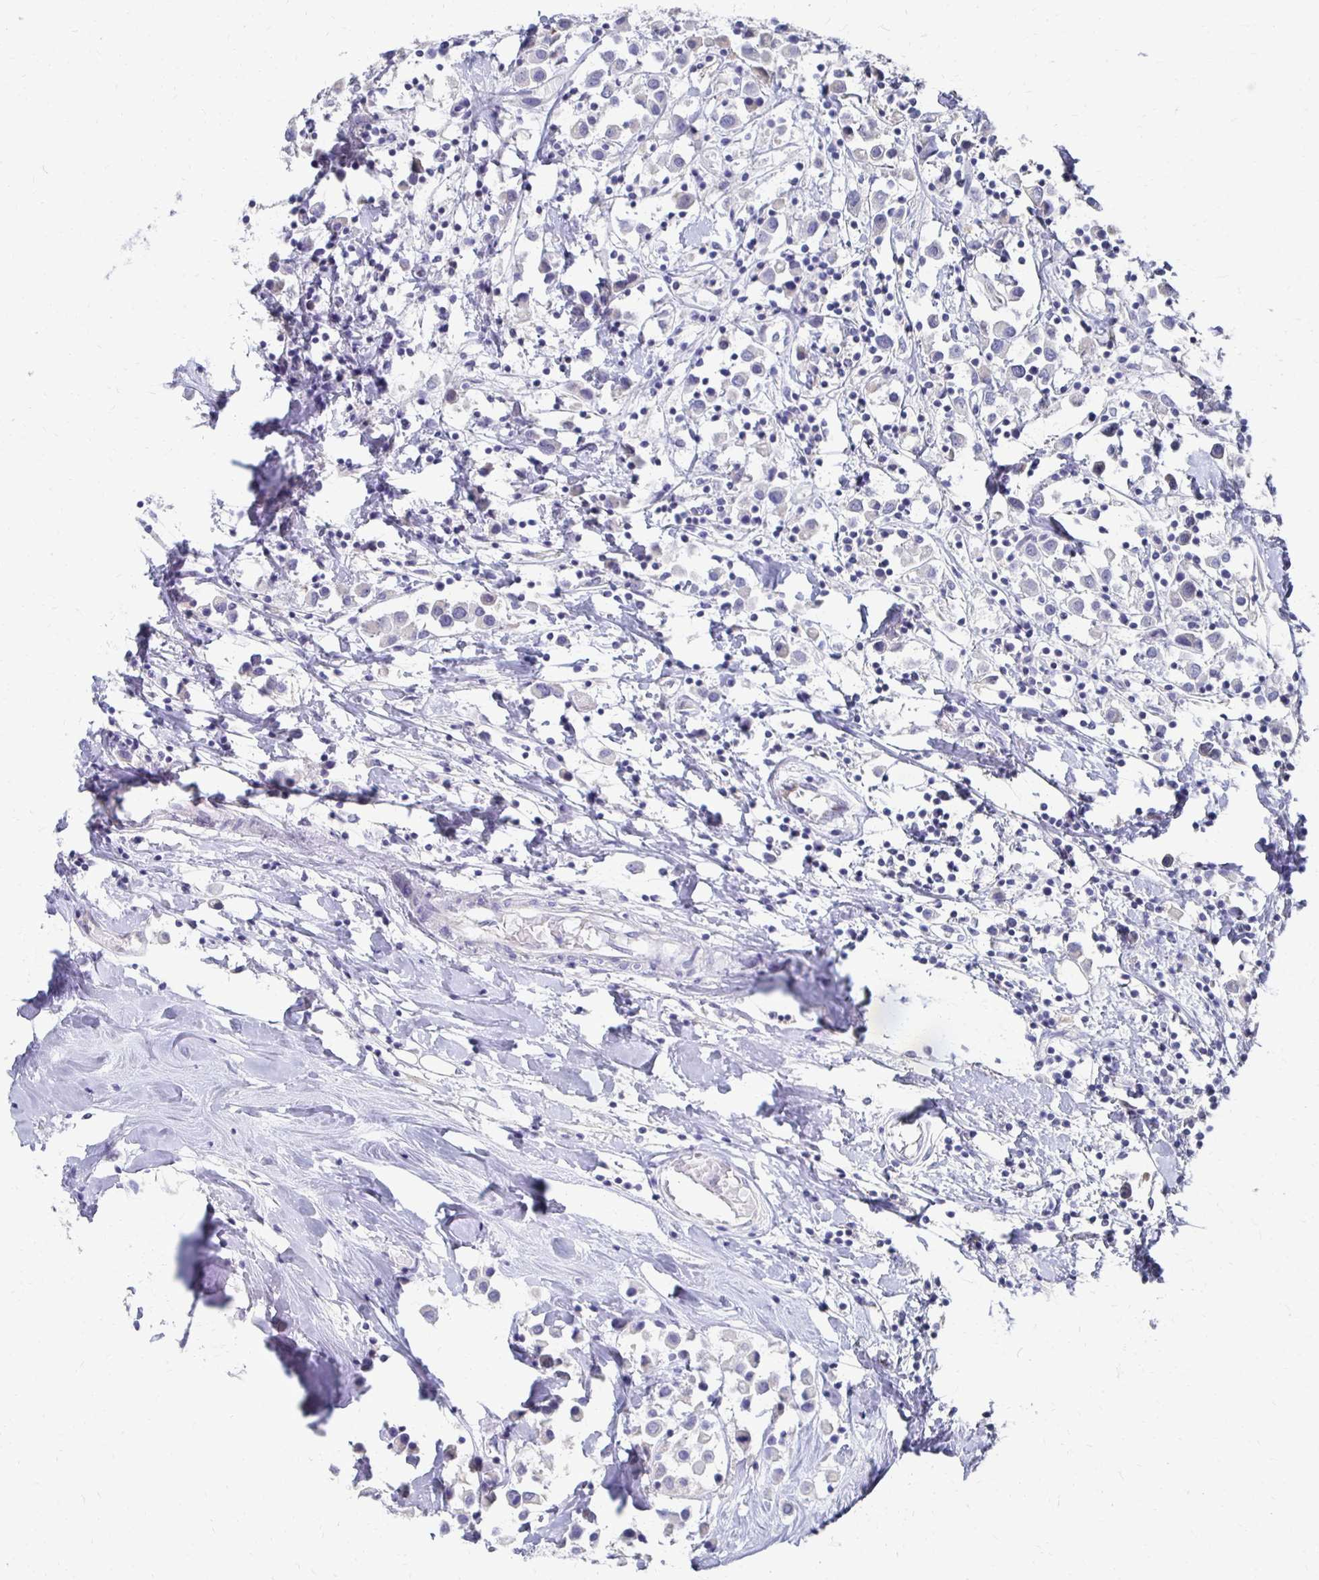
{"staining": {"intensity": "negative", "quantity": "none", "location": "none"}, "tissue": "breast cancer", "cell_type": "Tumor cells", "image_type": "cancer", "snomed": [{"axis": "morphology", "description": "Duct carcinoma"}, {"axis": "topography", "description": "Breast"}], "caption": "High power microscopy micrograph of an immunohistochemistry (IHC) micrograph of breast cancer (invasive ductal carcinoma), revealing no significant expression in tumor cells. (IHC, brightfield microscopy, high magnification).", "gene": "SYCP3", "patient": {"sex": "female", "age": 61}}